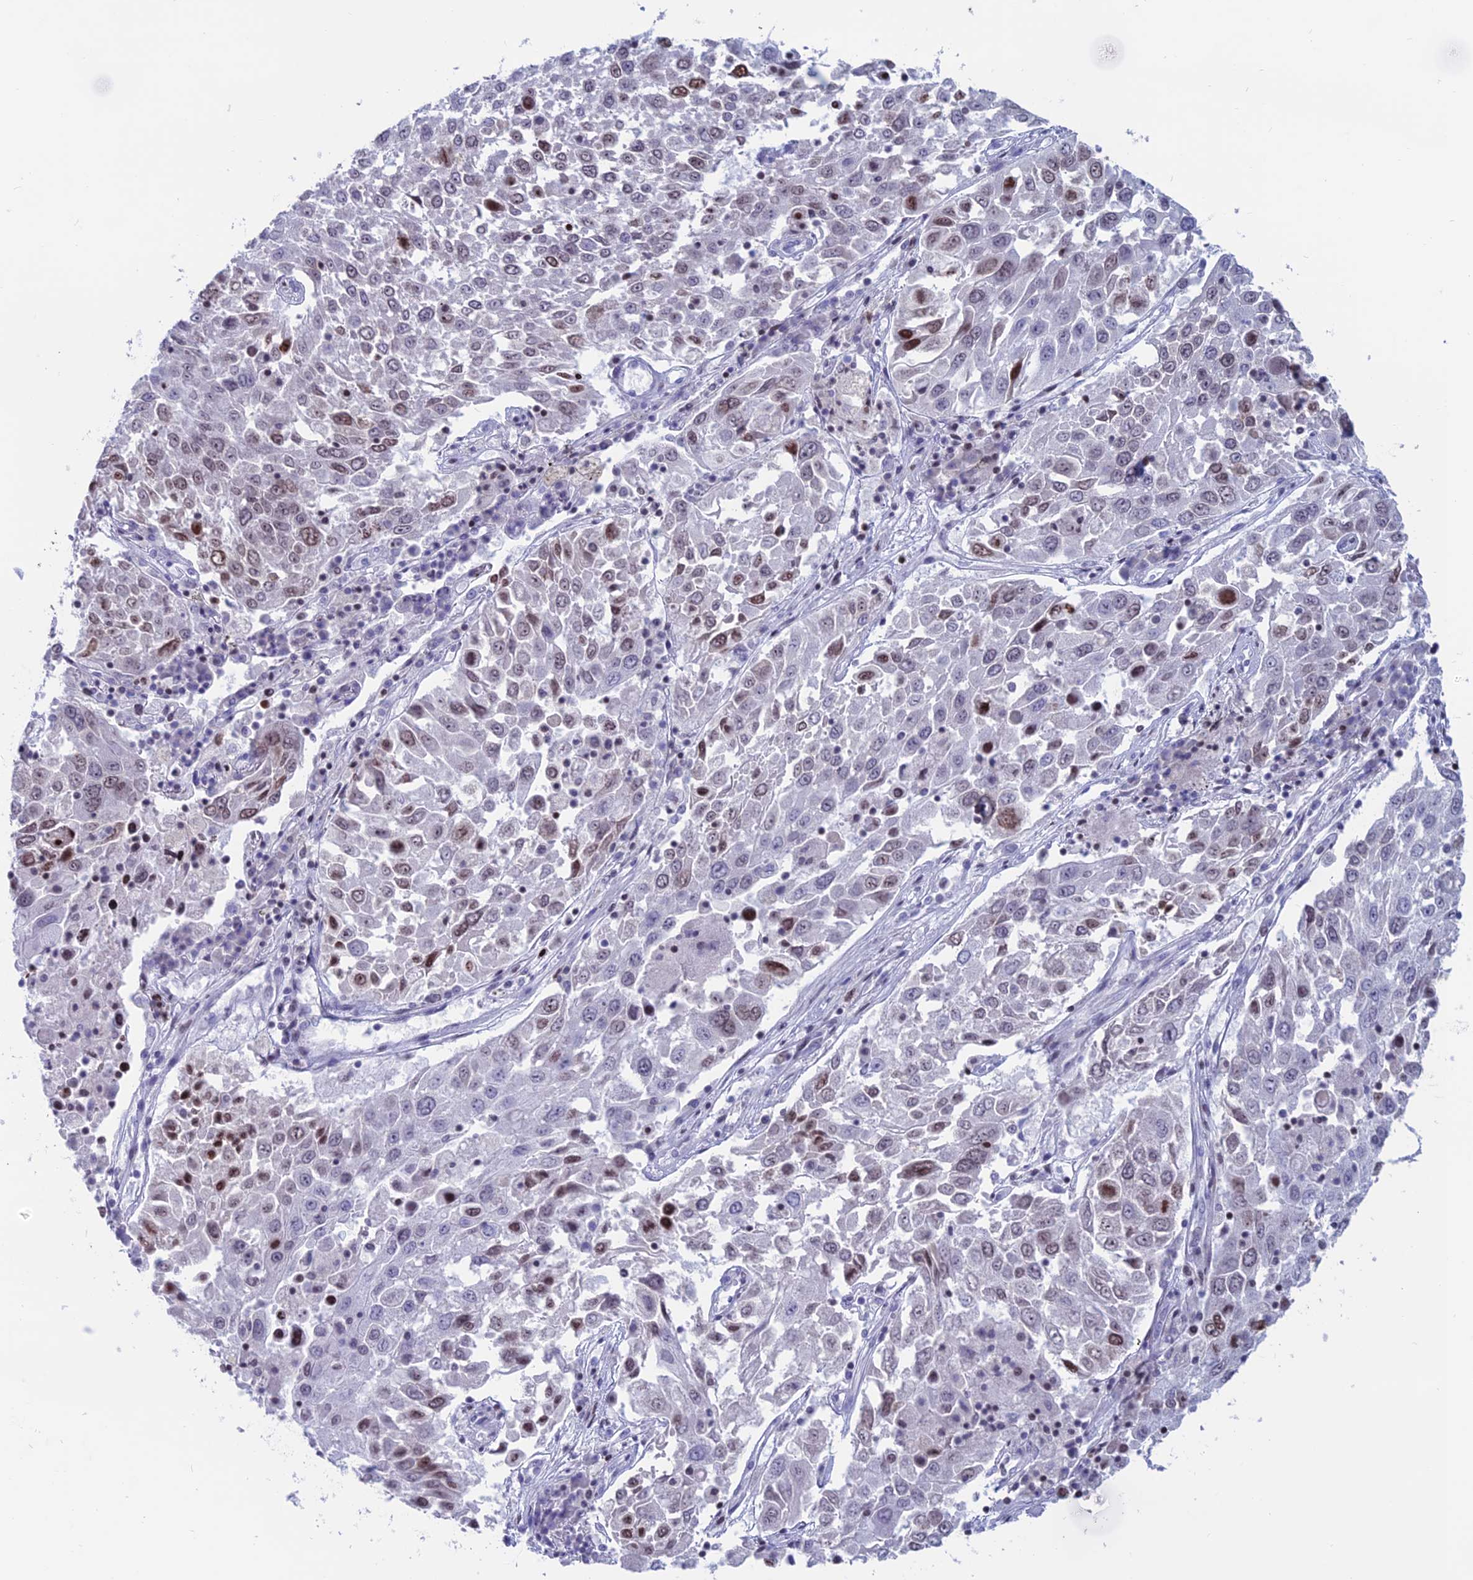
{"staining": {"intensity": "moderate", "quantity": "25%-75%", "location": "nuclear"}, "tissue": "lung cancer", "cell_type": "Tumor cells", "image_type": "cancer", "snomed": [{"axis": "morphology", "description": "Squamous cell carcinoma, NOS"}, {"axis": "topography", "description": "Lung"}], "caption": "Immunohistochemical staining of lung cancer displays medium levels of moderate nuclear protein expression in about 25%-75% of tumor cells. The staining was performed using DAB to visualize the protein expression in brown, while the nuclei were stained in blue with hematoxylin (Magnification: 20x).", "gene": "CERS6", "patient": {"sex": "male", "age": 65}}